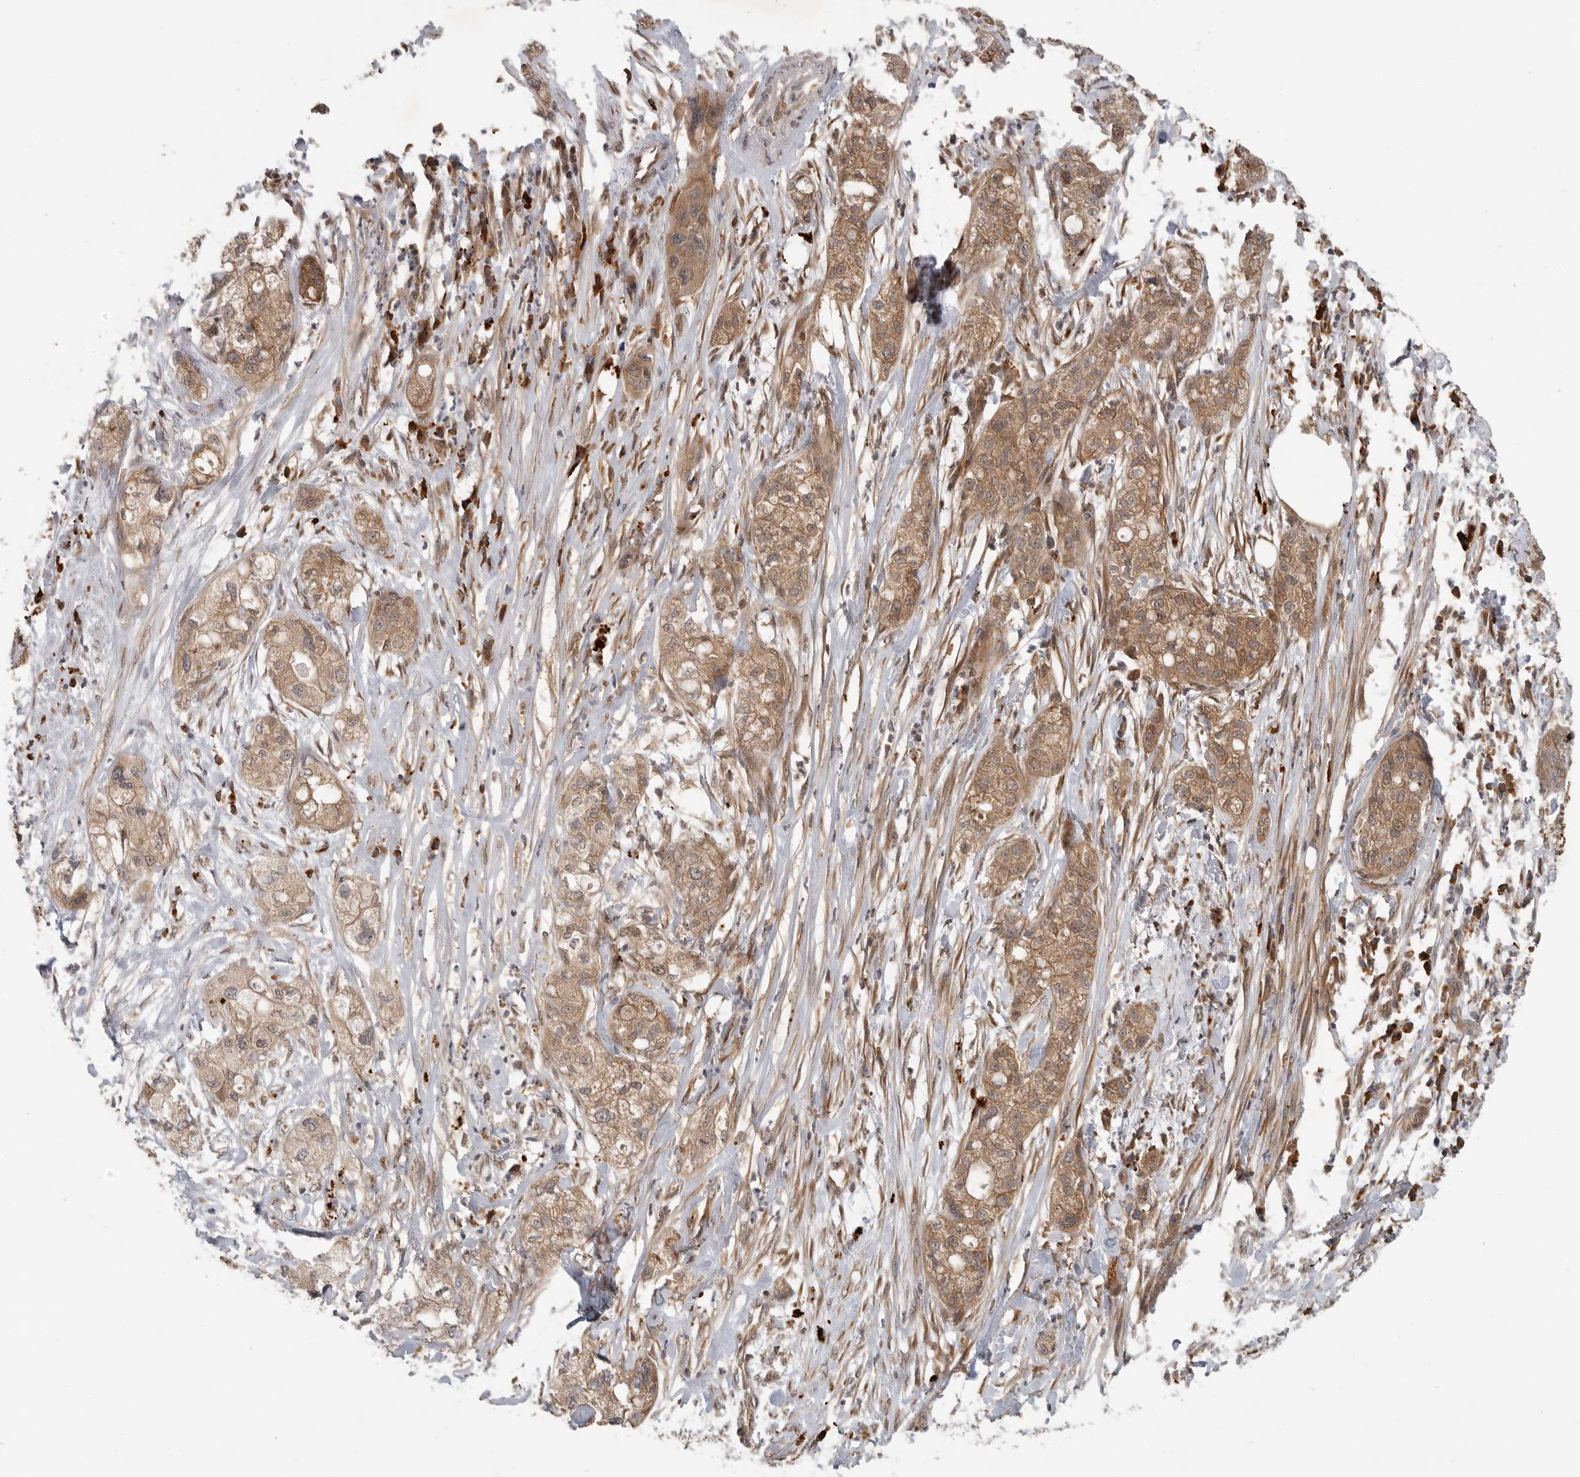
{"staining": {"intensity": "moderate", "quantity": ">75%", "location": "cytoplasmic/membranous"}, "tissue": "pancreatic cancer", "cell_type": "Tumor cells", "image_type": "cancer", "snomed": [{"axis": "morphology", "description": "Adenocarcinoma, NOS"}, {"axis": "topography", "description": "Pancreas"}], "caption": "DAB (3,3'-diaminobenzidine) immunohistochemical staining of human adenocarcinoma (pancreatic) reveals moderate cytoplasmic/membranous protein positivity in approximately >75% of tumor cells. Ihc stains the protein of interest in brown and the nuclei are stained blue.", "gene": "OSBPL9", "patient": {"sex": "female", "age": 78}}